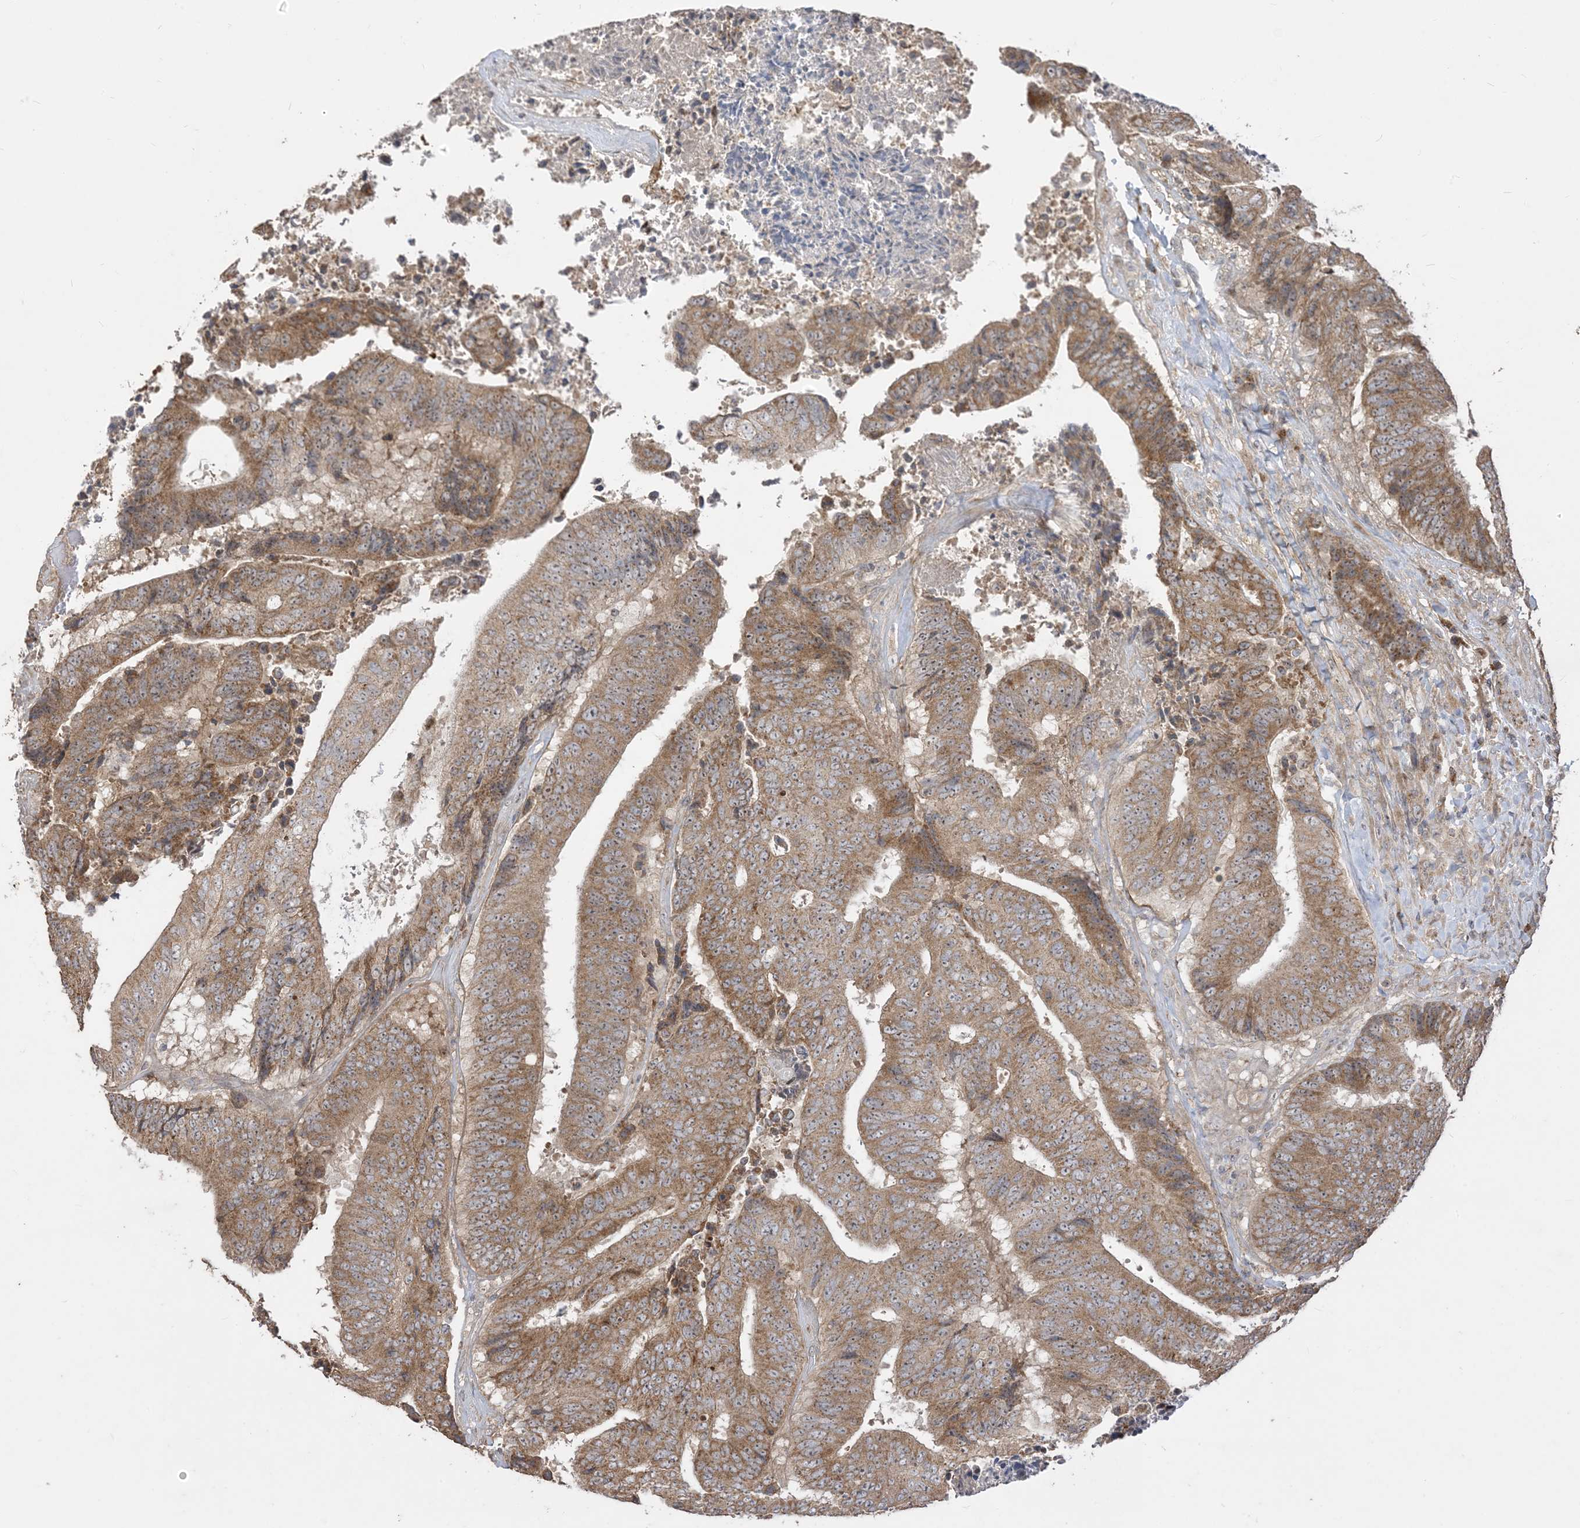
{"staining": {"intensity": "strong", "quantity": ">75%", "location": "cytoplasmic/membranous"}, "tissue": "colorectal cancer", "cell_type": "Tumor cells", "image_type": "cancer", "snomed": [{"axis": "morphology", "description": "Adenocarcinoma, NOS"}, {"axis": "topography", "description": "Rectum"}], "caption": "Immunohistochemistry micrograph of neoplastic tissue: human colorectal adenocarcinoma stained using immunohistochemistry (IHC) shows high levels of strong protein expression localized specifically in the cytoplasmic/membranous of tumor cells, appearing as a cytoplasmic/membranous brown color.", "gene": "SIRT3", "patient": {"sex": "male", "age": 72}}